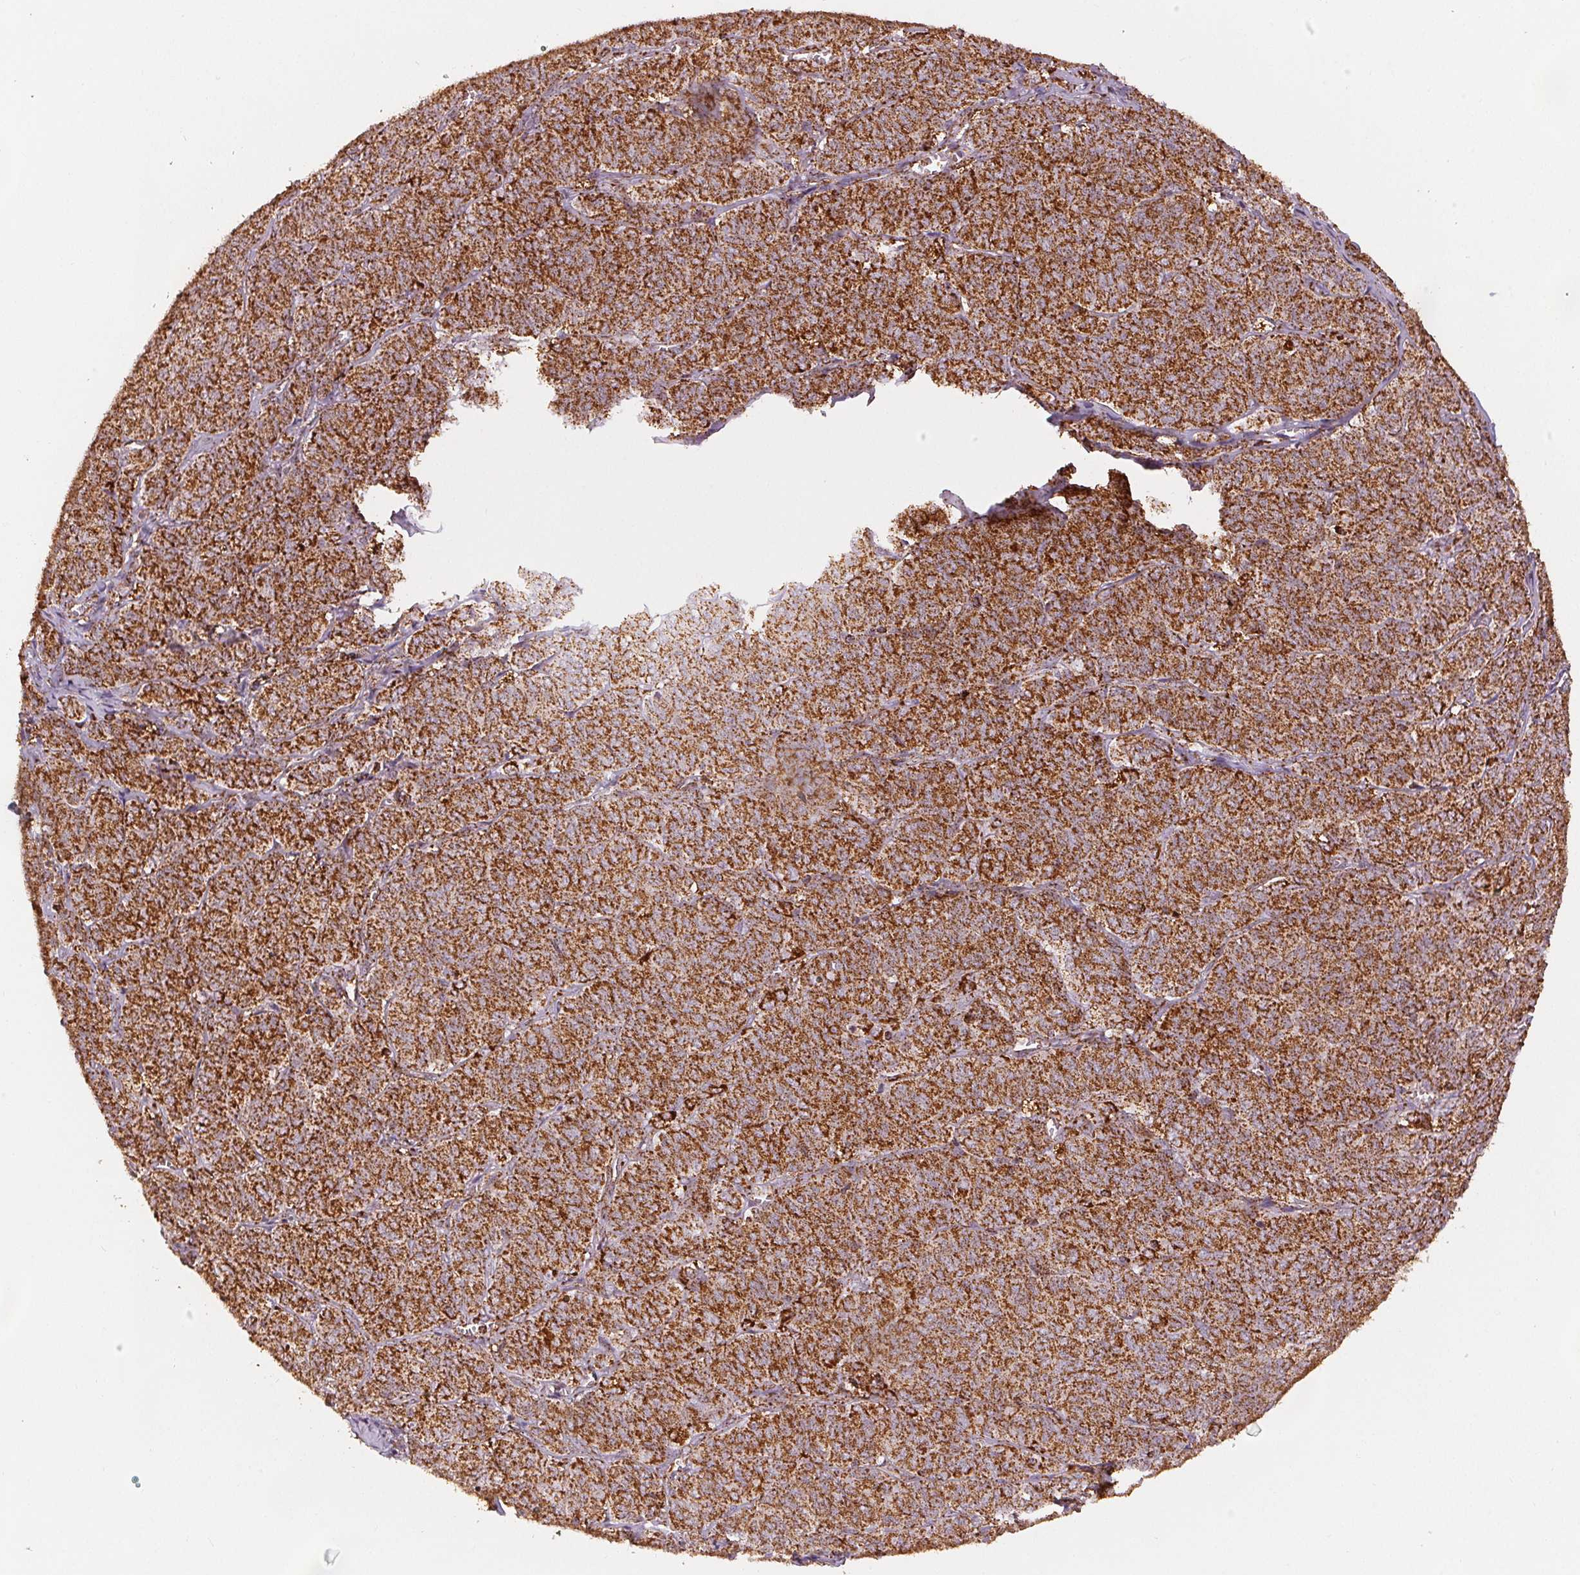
{"staining": {"intensity": "moderate", "quantity": ">75%", "location": "cytoplasmic/membranous"}, "tissue": "ovarian cancer", "cell_type": "Tumor cells", "image_type": "cancer", "snomed": [{"axis": "morphology", "description": "Carcinoma, endometroid"}, {"axis": "topography", "description": "Ovary"}], "caption": "Approximately >75% of tumor cells in human ovarian endometroid carcinoma reveal moderate cytoplasmic/membranous protein expression as visualized by brown immunohistochemical staining.", "gene": "SDHB", "patient": {"sex": "female", "age": 80}}